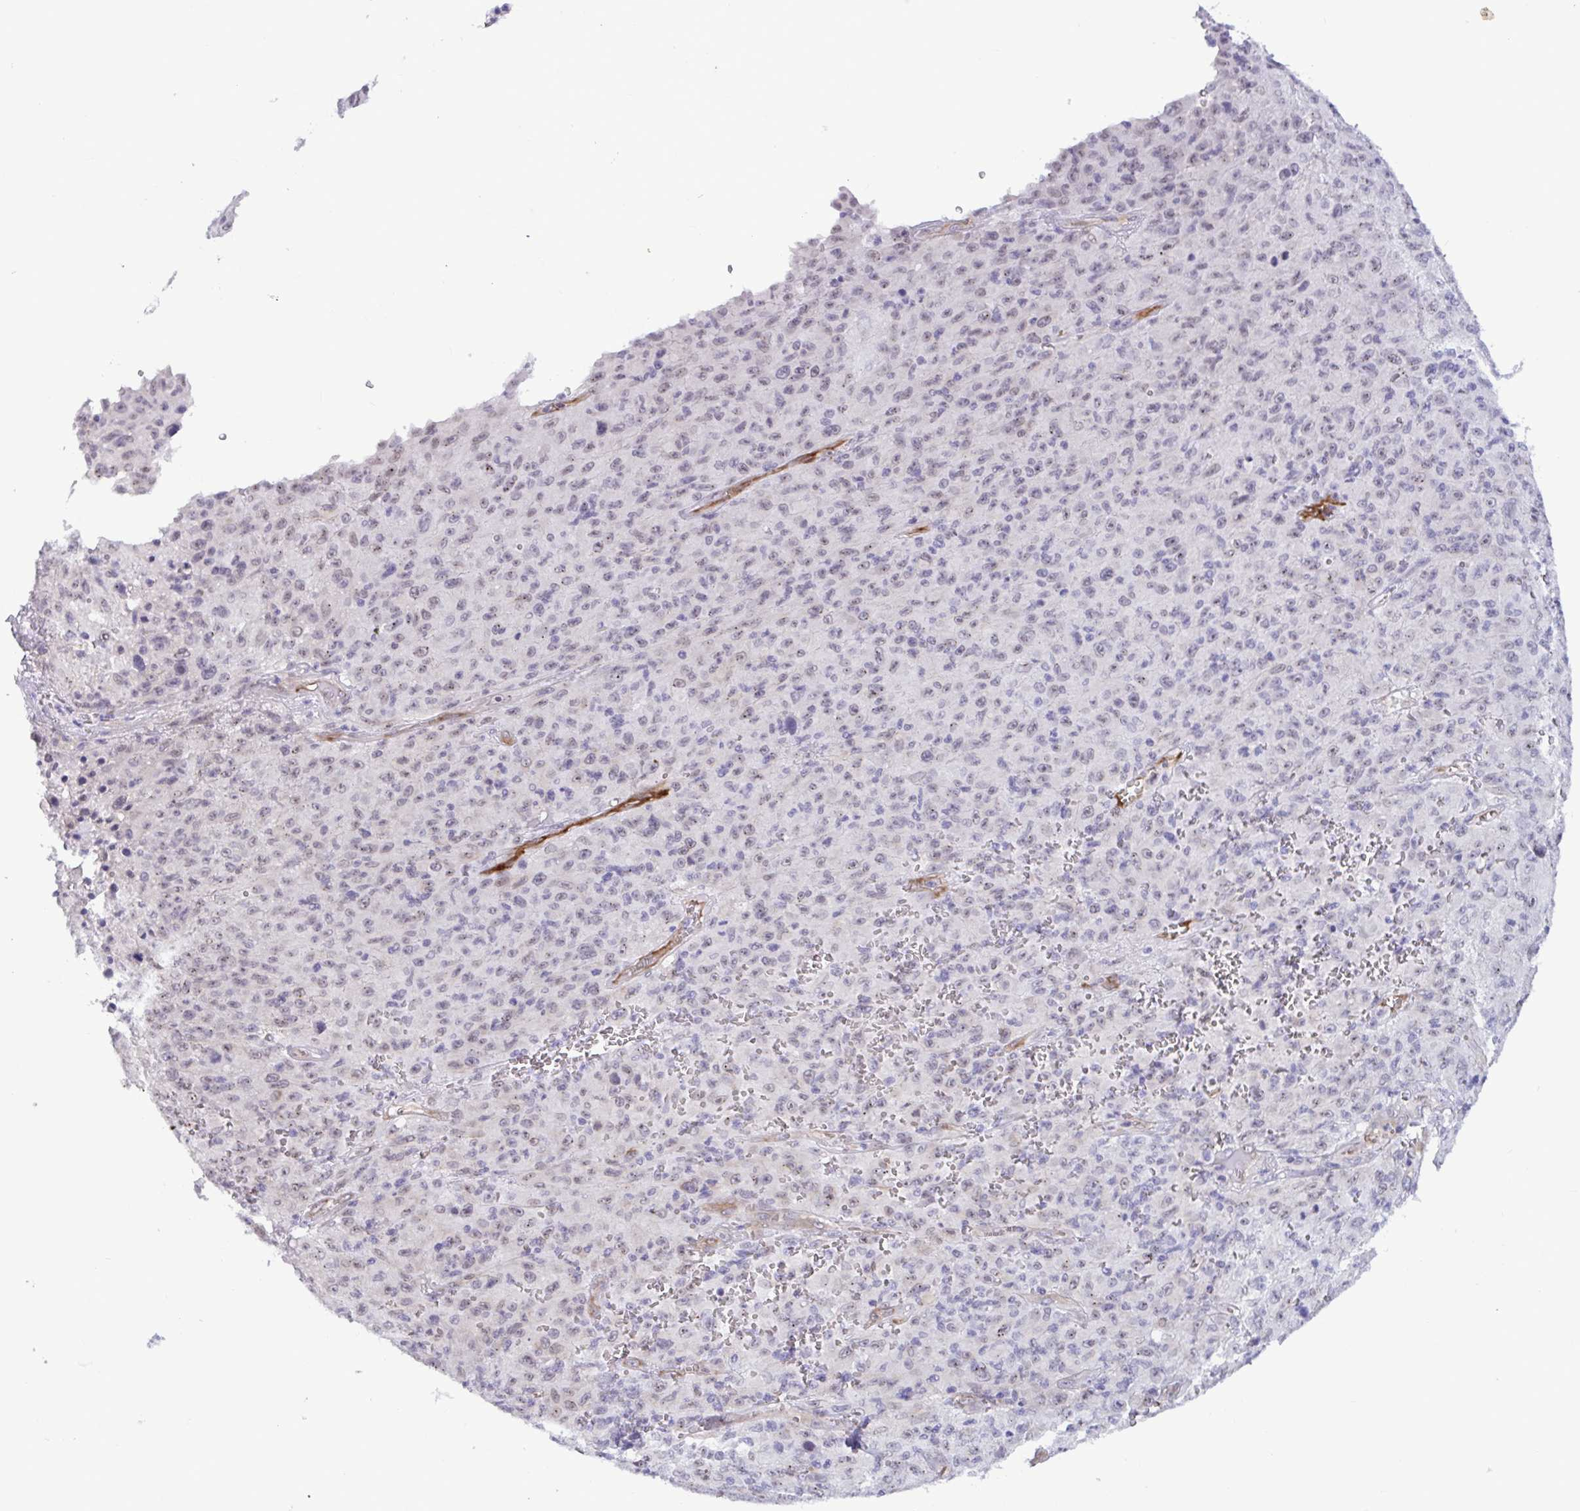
{"staining": {"intensity": "negative", "quantity": "none", "location": "none"}, "tissue": "melanoma", "cell_type": "Tumor cells", "image_type": "cancer", "snomed": [{"axis": "morphology", "description": "Malignant melanoma, NOS"}, {"axis": "topography", "description": "Skin"}], "caption": "This is an immunohistochemistry (IHC) micrograph of human malignant melanoma. There is no expression in tumor cells.", "gene": "EML1", "patient": {"sex": "male", "age": 46}}